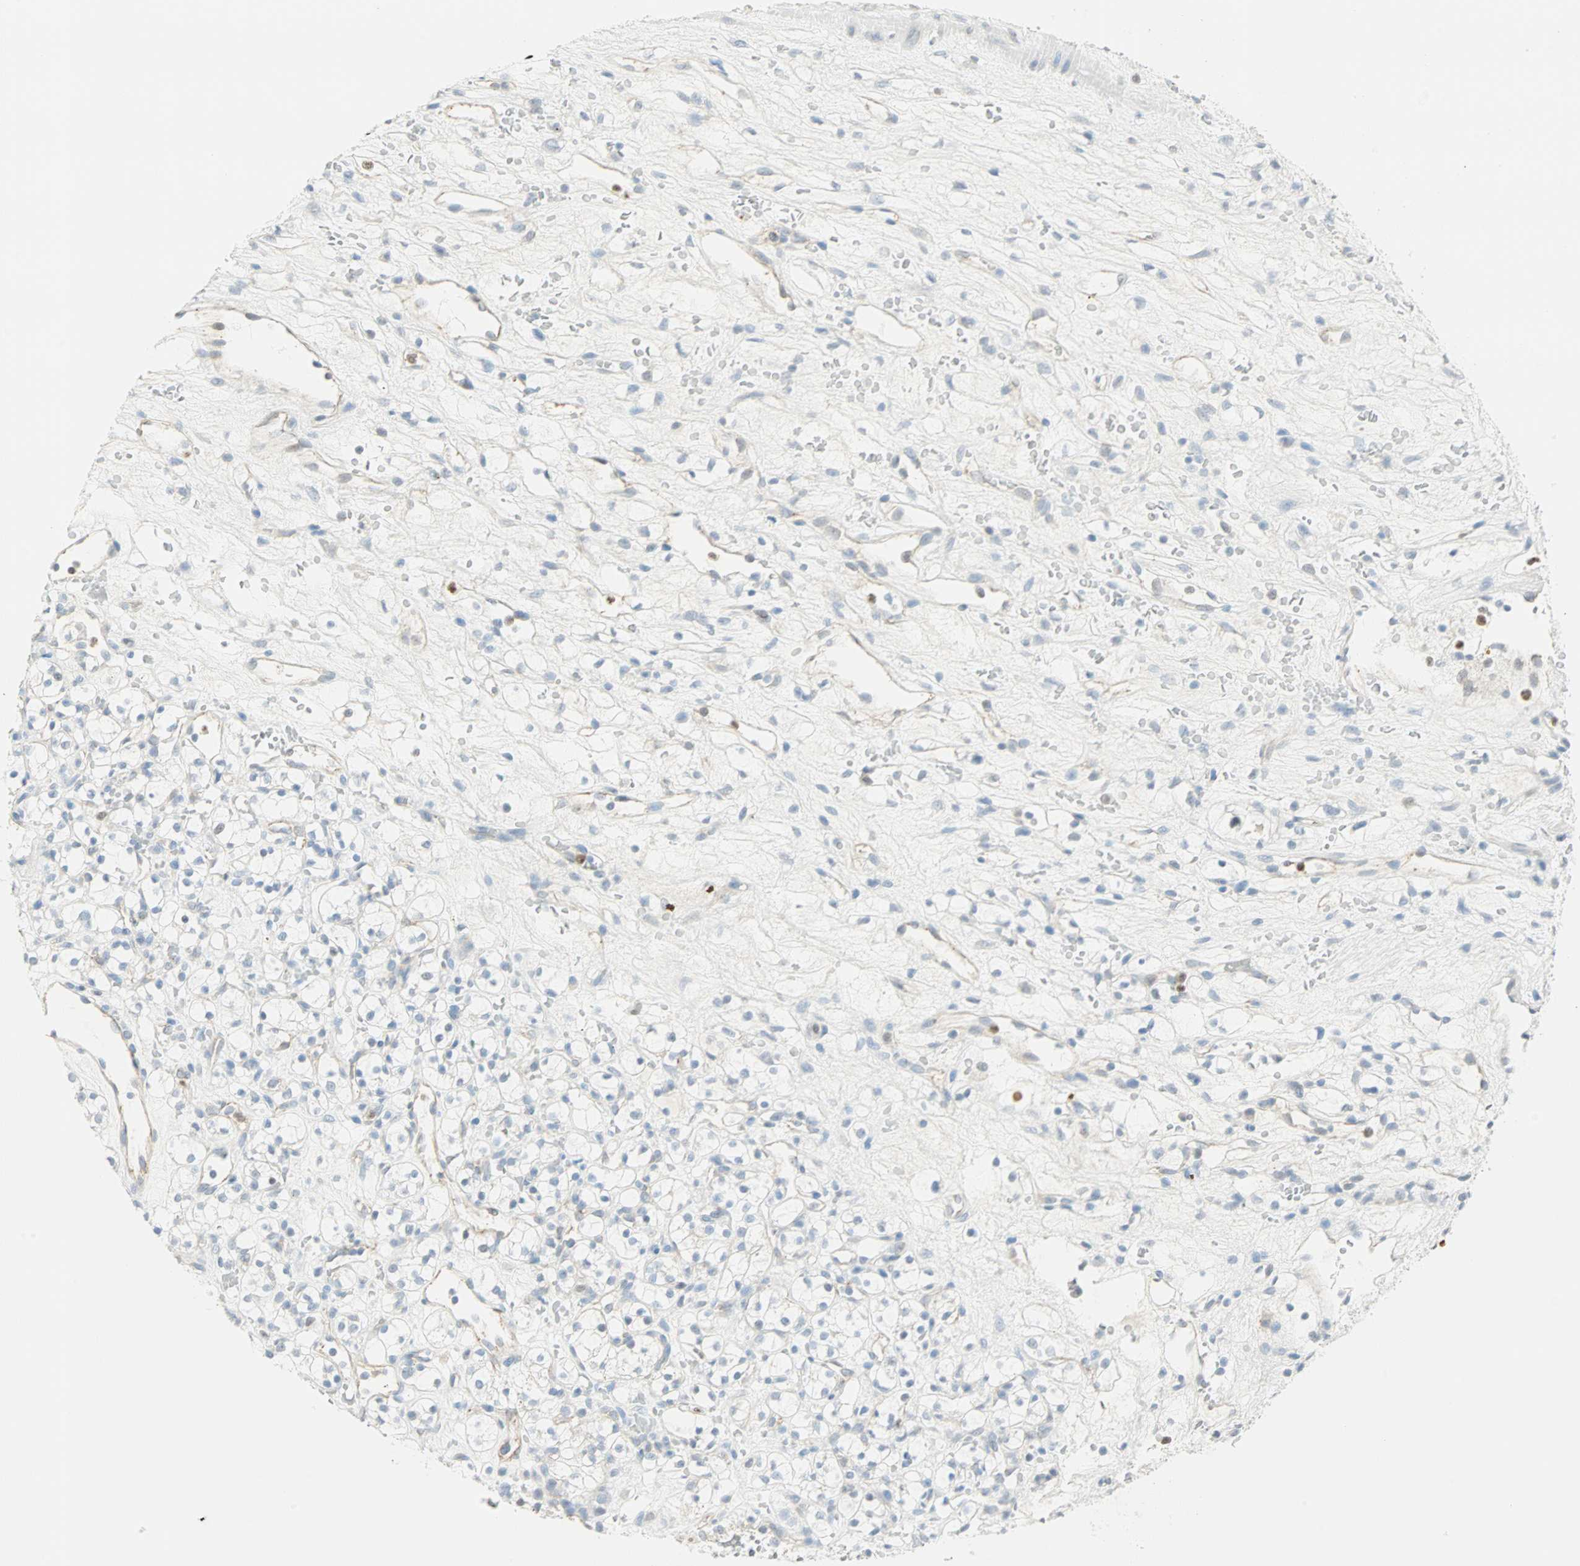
{"staining": {"intensity": "negative", "quantity": "none", "location": "none"}, "tissue": "renal cancer", "cell_type": "Tumor cells", "image_type": "cancer", "snomed": [{"axis": "morphology", "description": "Adenocarcinoma, NOS"}, {"axis": "topography", "description": "Kidney"}], "caption": "Tumor cells are negative for brown protein staining in renal adenocarcinoma.", "gene": "MLLT10", "patient": {"sex": "female", "age": 60}}